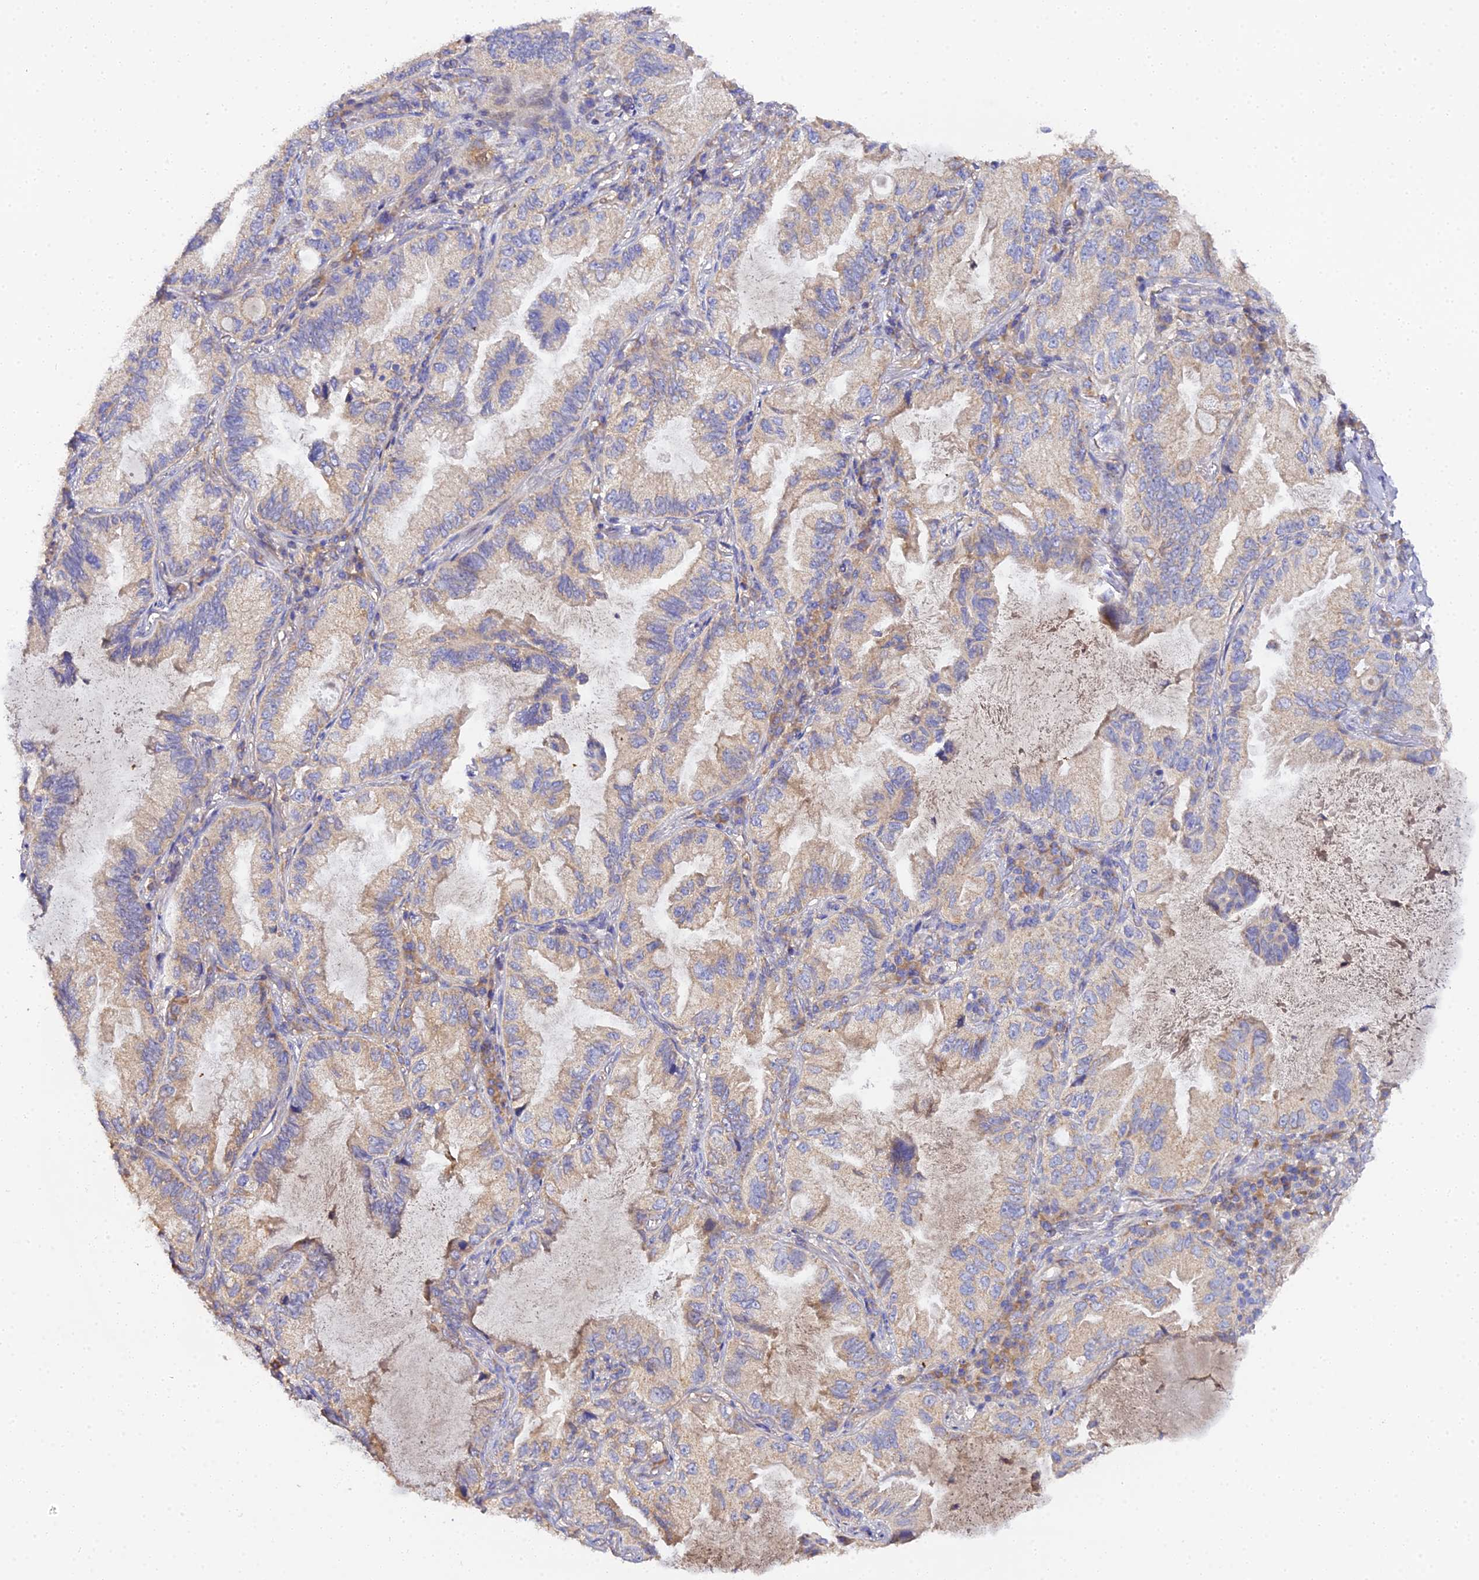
{"staining": {"intensity": "weak", "quantity": "25%-75%", "location": "cytoplasmic/membranous"}, "tissue": "lung cancer", "cell_type": "Tumor cells", "image_type": "cancer", "snomed": [{"axis": "morphology", "description": "Adenocarcinoma, NOS"}, {"axis": "topography", "description": "Lung"}], "caption": "An image showing weak cytoplasmic/membranous expression in about 25%-75% of tumor cells in lung adenocarcinoma, as visualized by brown immunohistochemical staining.", "gene": "SCX", "patient": {"sex": "female", "age": 69}}